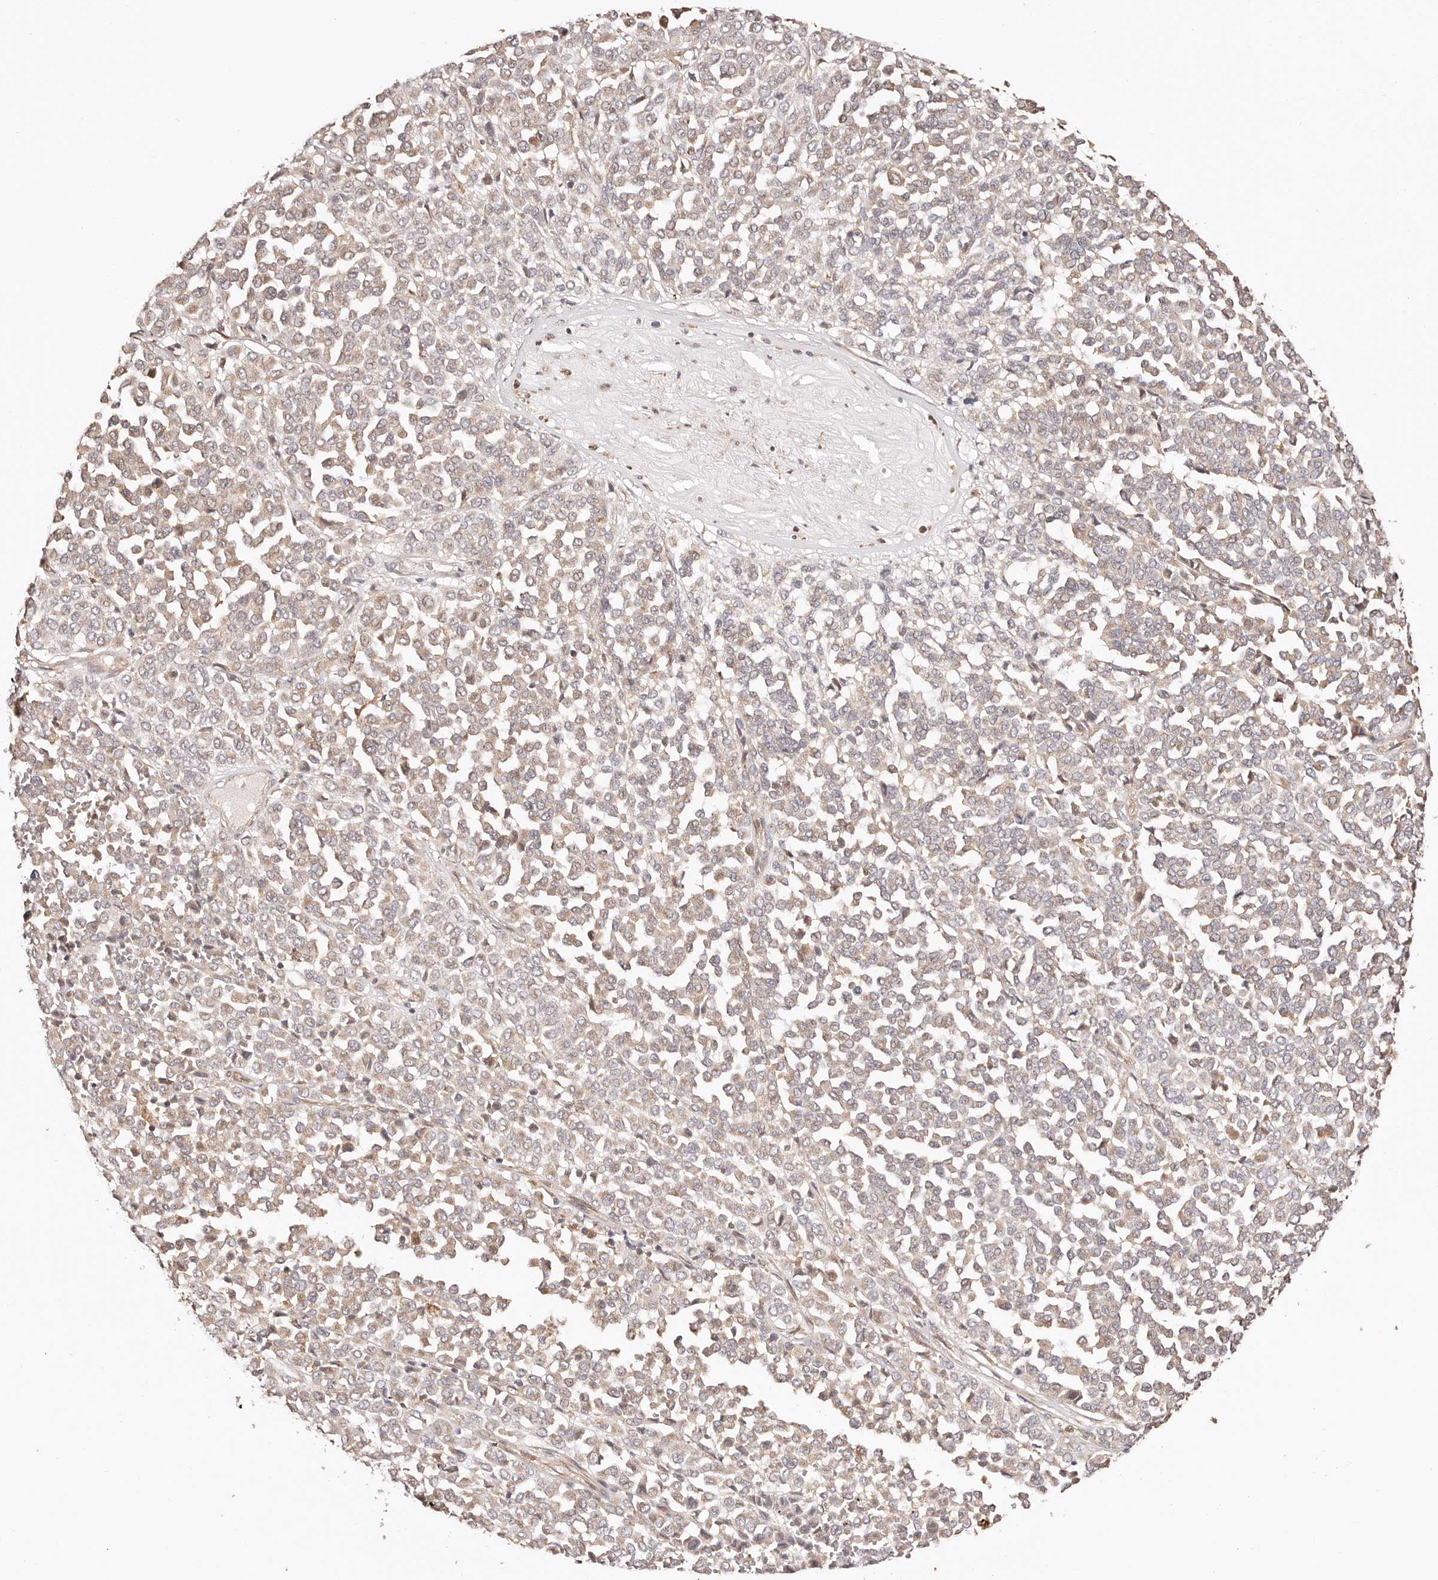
{"staining": {"intensity": "weak", "quantity": ">75%", "location": "cytoplasmic/membranous"}, "tissue": "melanoma", "cell_type": "Tumor cells", "image_type": "cancer", "snomed": [{"axis": "morphology", "description": "Malignant melanoma, Metastatic site"}, {"axis": "topography", "description": "Pancreas"}], "caption": "IHC staining of melanoma, which reveals low levels of weak cytoplasmic/membranous staining in about >75% of tumor cells indicating weak cytoplasmic/membranous protein expression. The staining was performed using DAB (brown) for protein detection and nuclei were counterstained in hematoxylin (blue).", "gene": "MAPK1", "patient": {"sex": "female", "age": 30}}